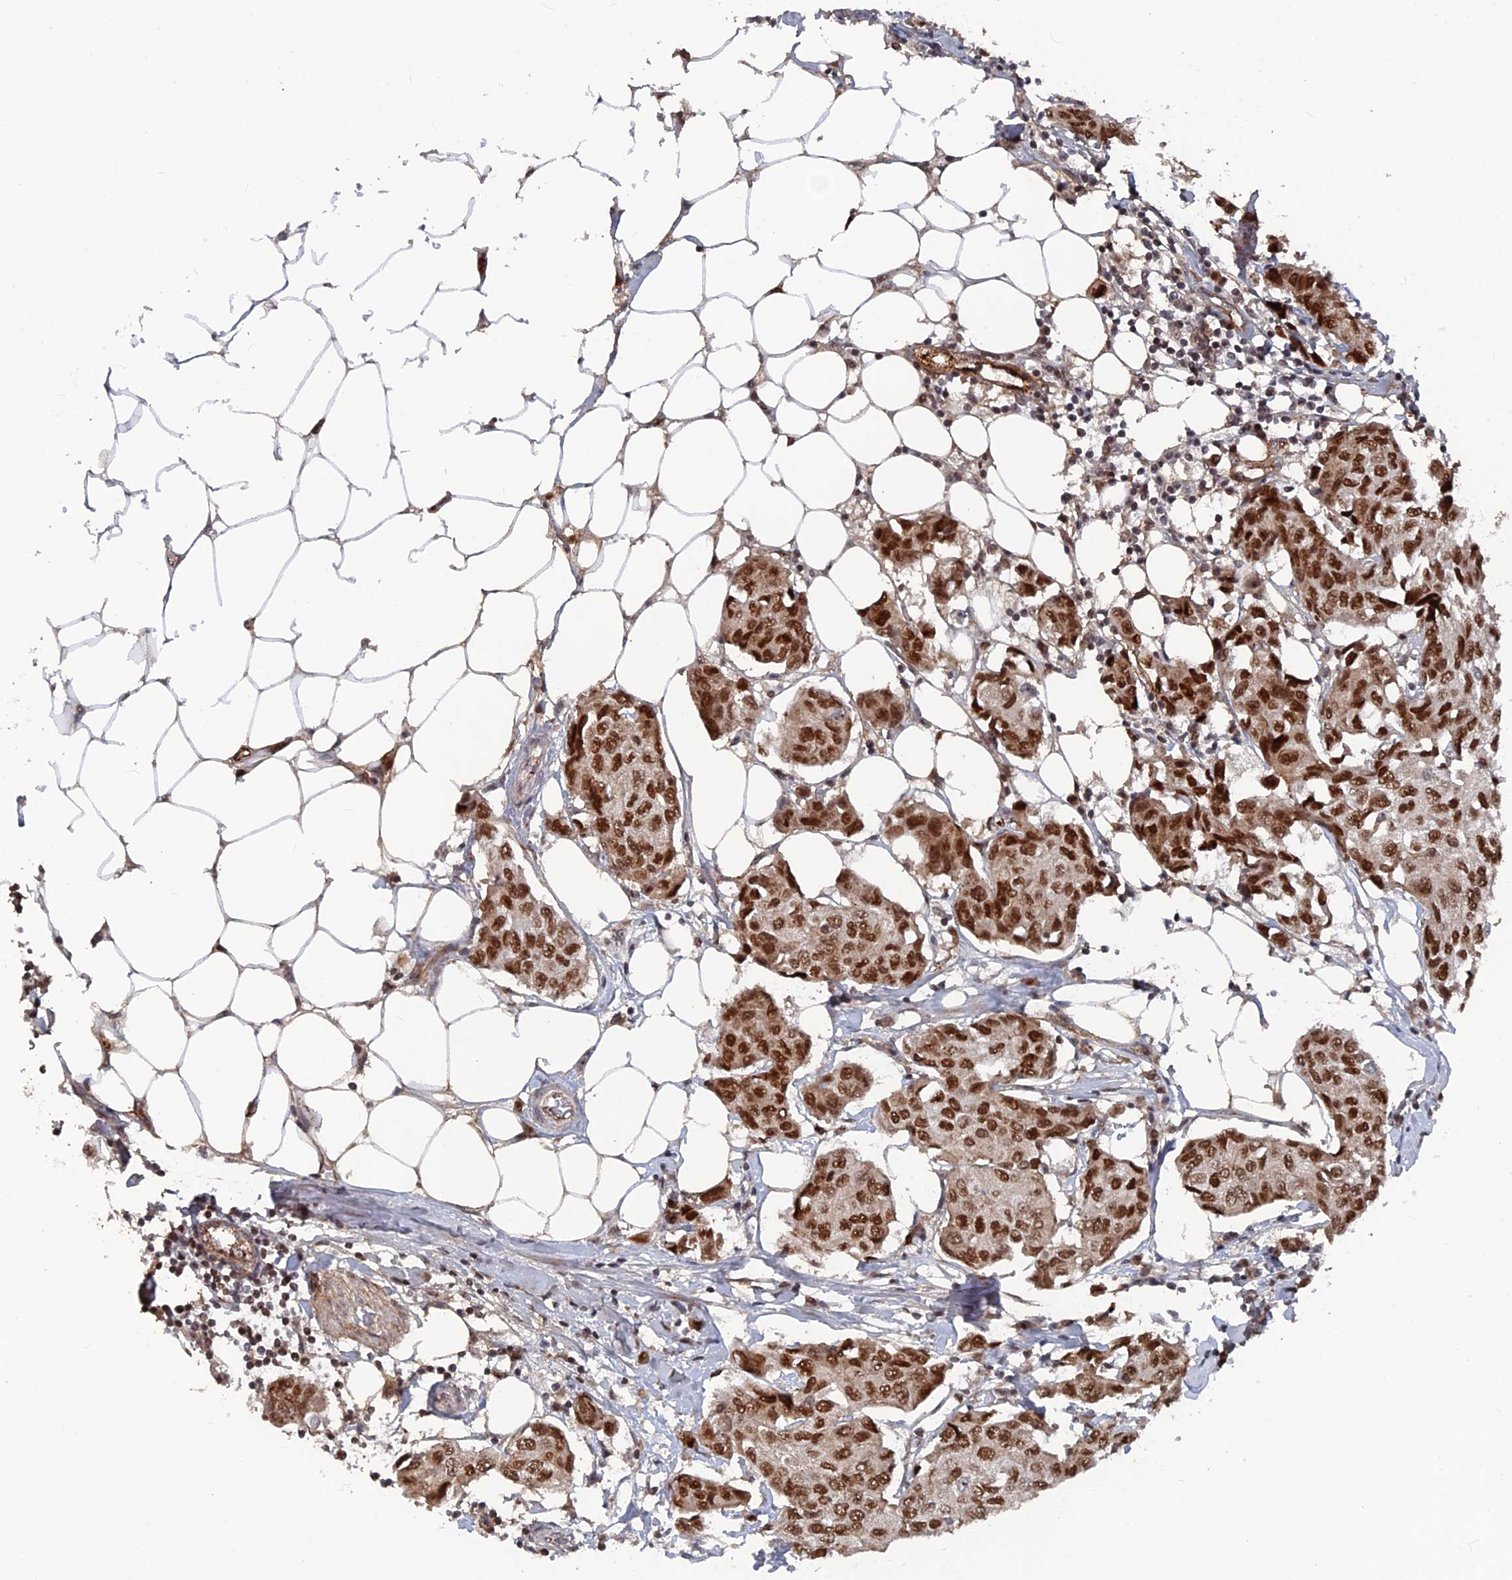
{"staining": {"intensity": "strong", "quantity": ">75%", "location": "nuclear"}, "tissue": "breast cancer", "cell_type": "Tumor cells", "image_type": "cancer", "snomed": [{"axis": "morphology", "description": "Duct carcinoma"}, {"axis": "topography", "description": "Breast"}], "caption": "Tumor cells show high levels of strong nuclear positivity in about >75% of cells in breast cancer. The staining was performed using DAB (3,3'-diaminobenzidine), with brown indicating positive protein expression. Nuclei are stained blue with hematoxylin.", "gene": "SH3D21", "patient": {"sex": "female", "age": 80}}